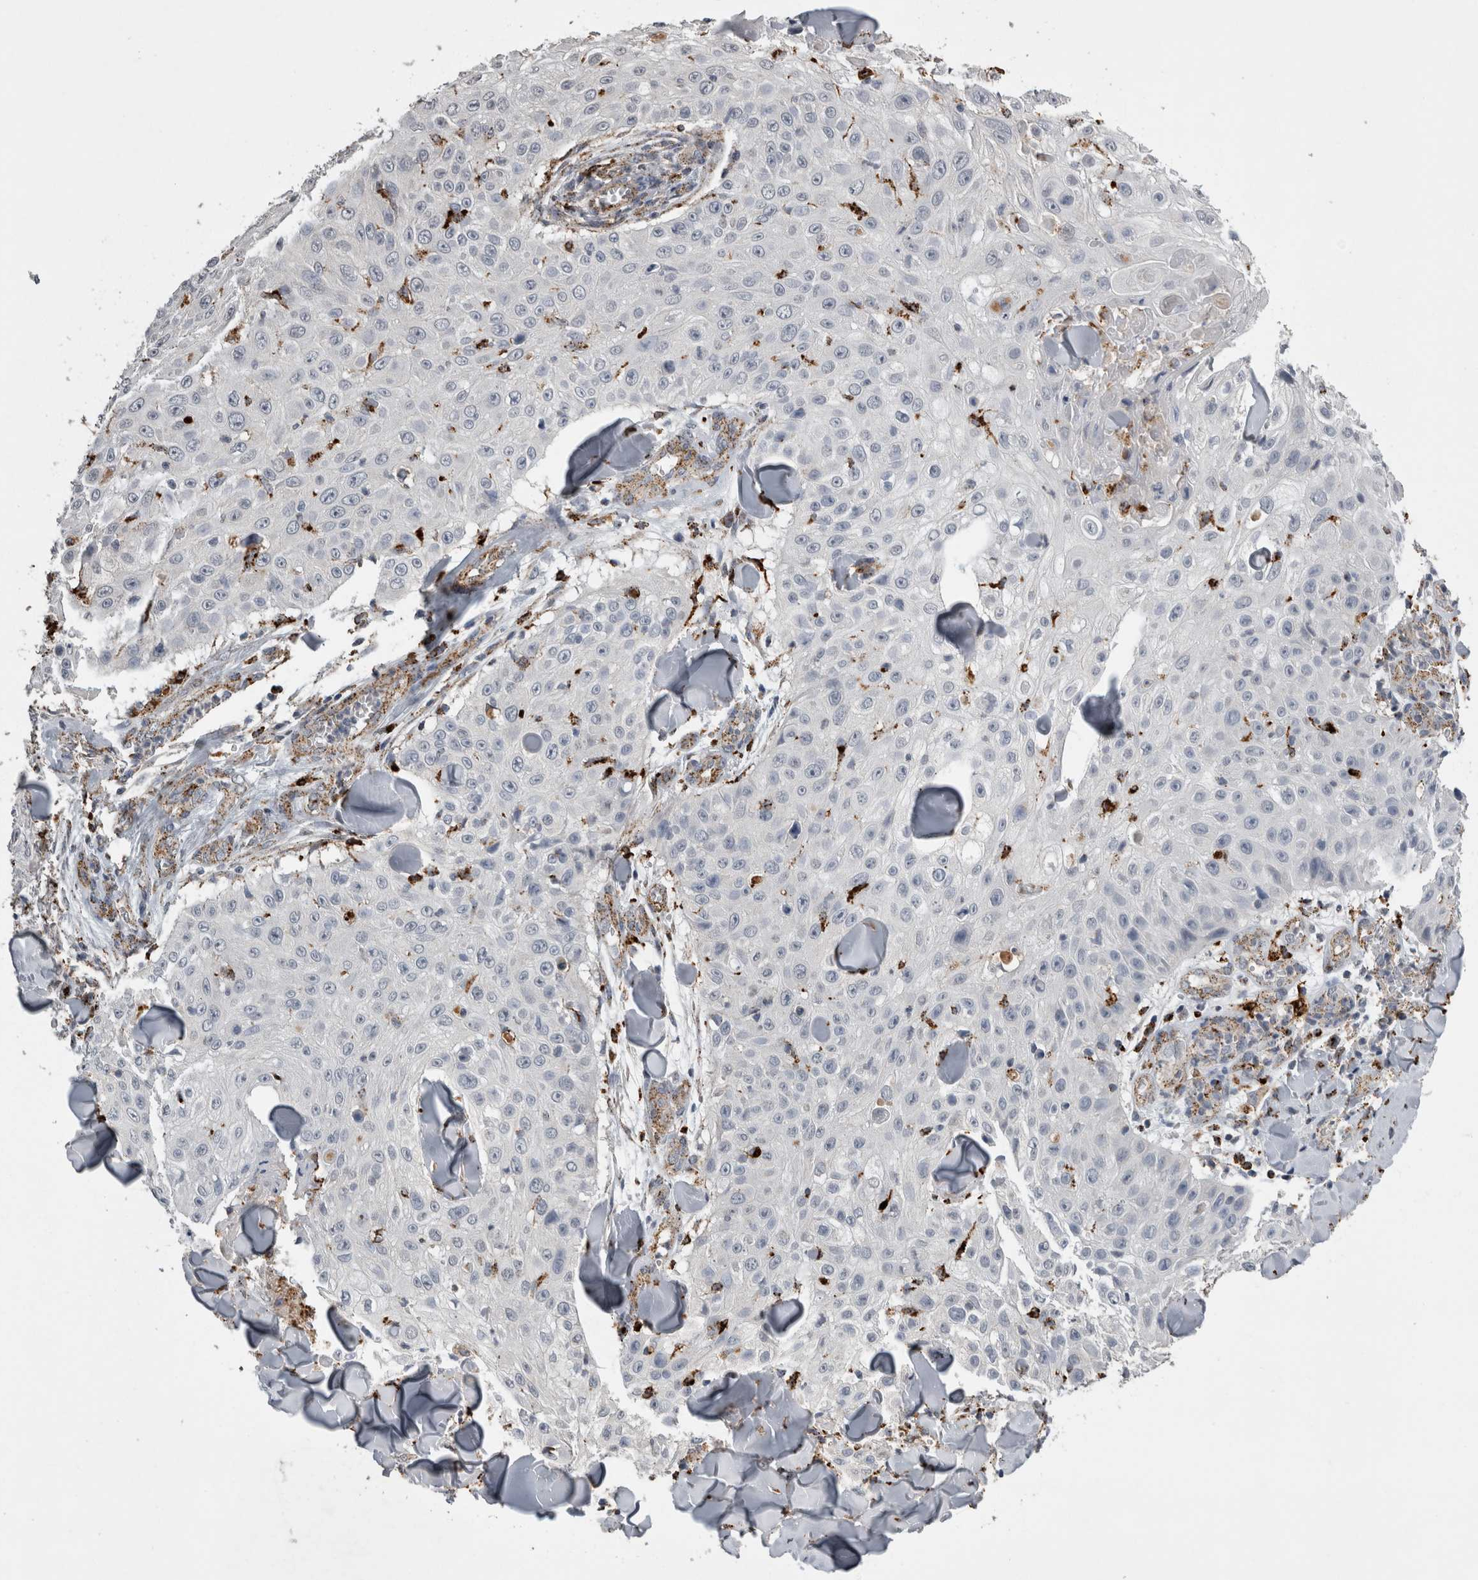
{"staining": {"intensity": "negative", "quantity": "none", "location": "none"}, "tissue": "skin cancer", "cell_type": "Tumor cells", "image_type": "cancer", "snomed": [{"axis": "morphology", "description": "Squamous cell carcinoma, NOS"}, {"axis": "topography", "description": "Skin"}], "caption": "High power microscopy image of an IHC image of skin cancer, revealing no significant expression in tumor cells.", "gene": "CTSZ", "patient": {"sex": "male", "age": 86}}